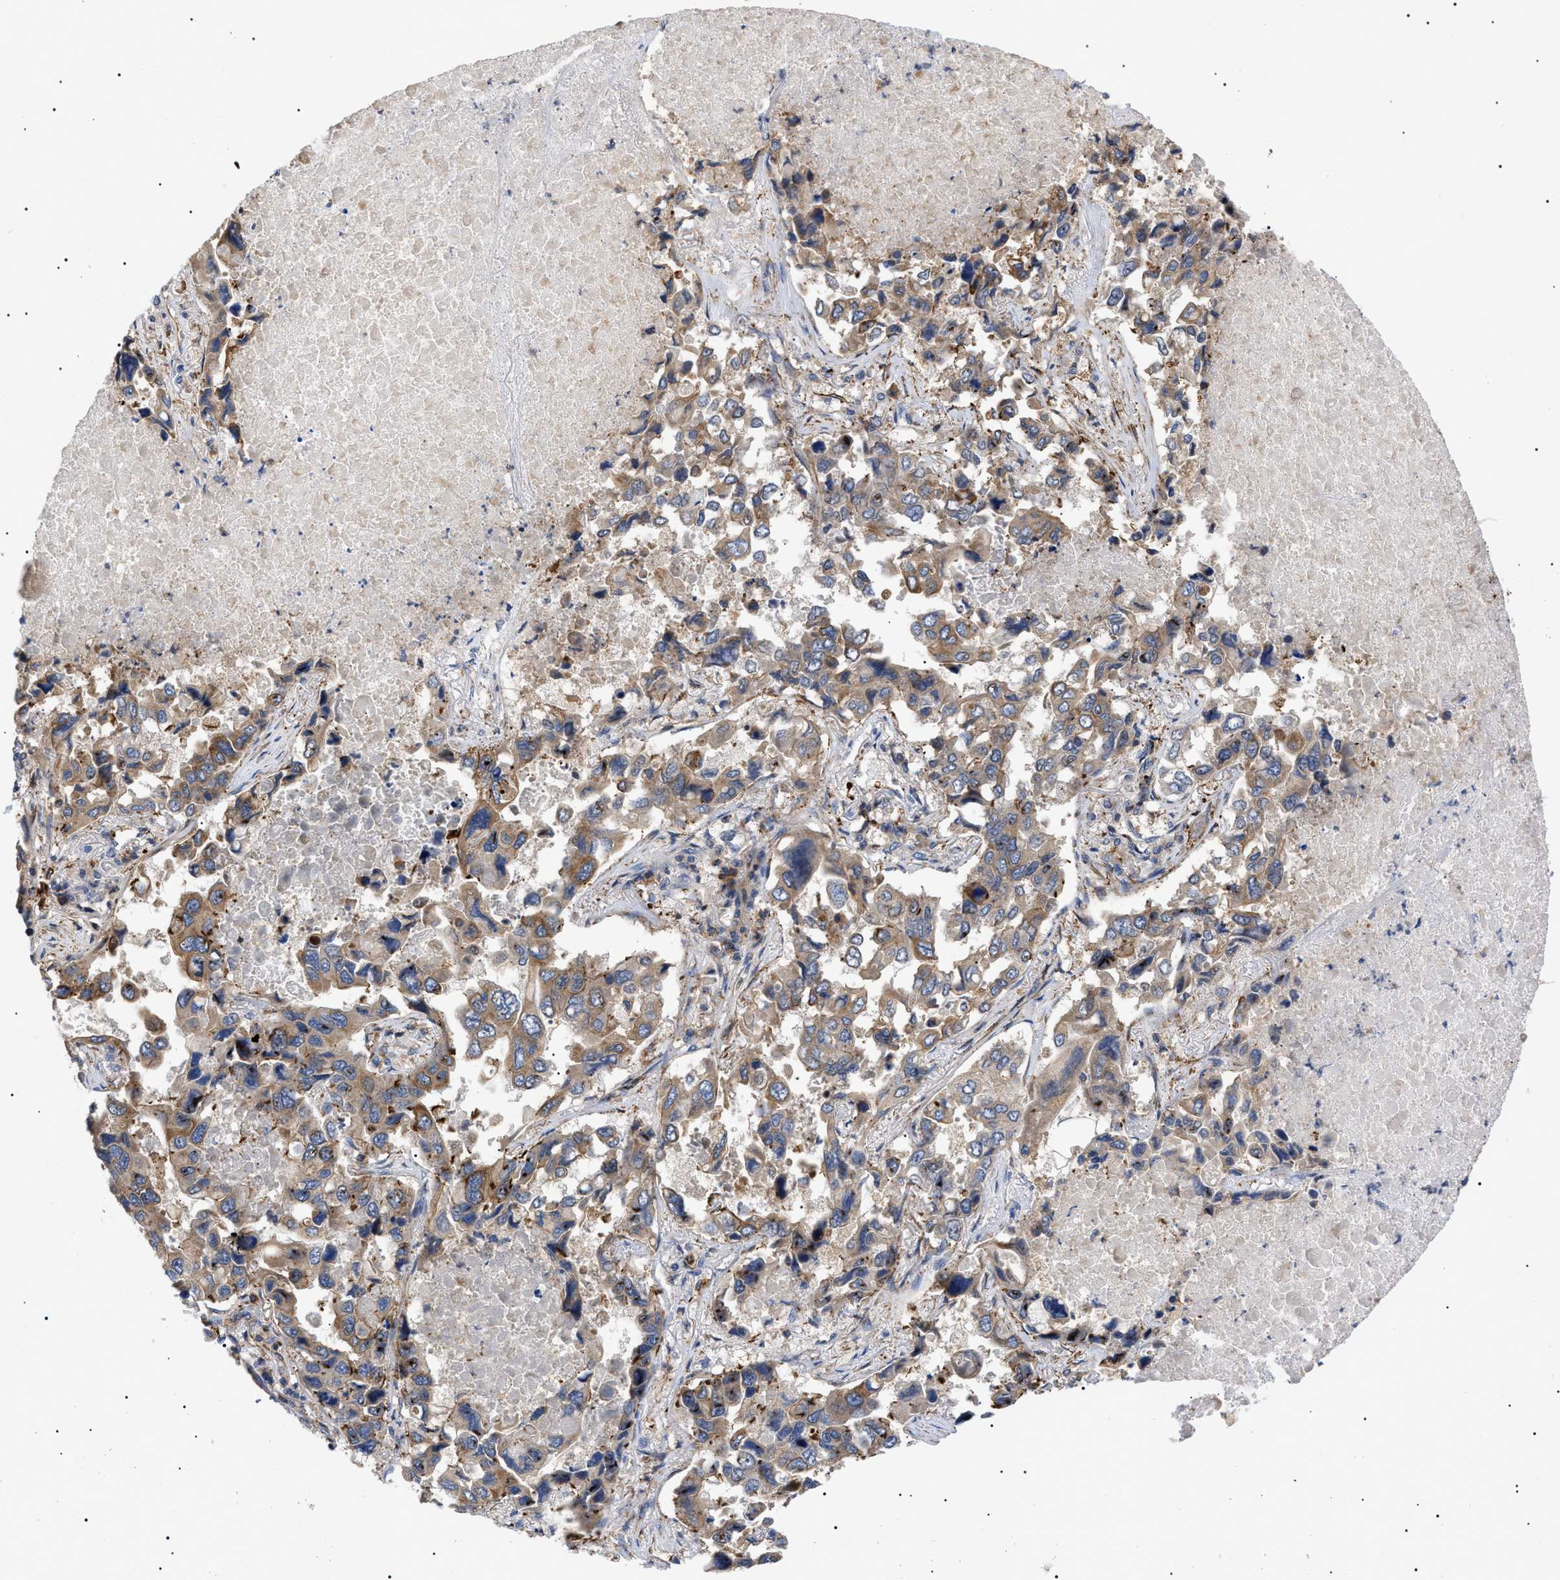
{"staining": {"intensity": "moderate", "quantity": ">75%", "location": "cytoplasmic/membranous"}, "tissue": "lung cancer", "cell_type": "Tumor cells", "image_type": "cancer", "snomed": [{"axis": "morphology", "description": "Adenocarcinoma, NOS"}, {"axis": "topography", "description": "Lung"}], "caption": "Adenocarcinoma (lung) stained with immunohistochemistry reveals moderate cytoplasmic/membranous positivity in approximately >75% of tumor cells.", "gene": "TMTC4", "patient": {"sex": "male", "age": 64}}